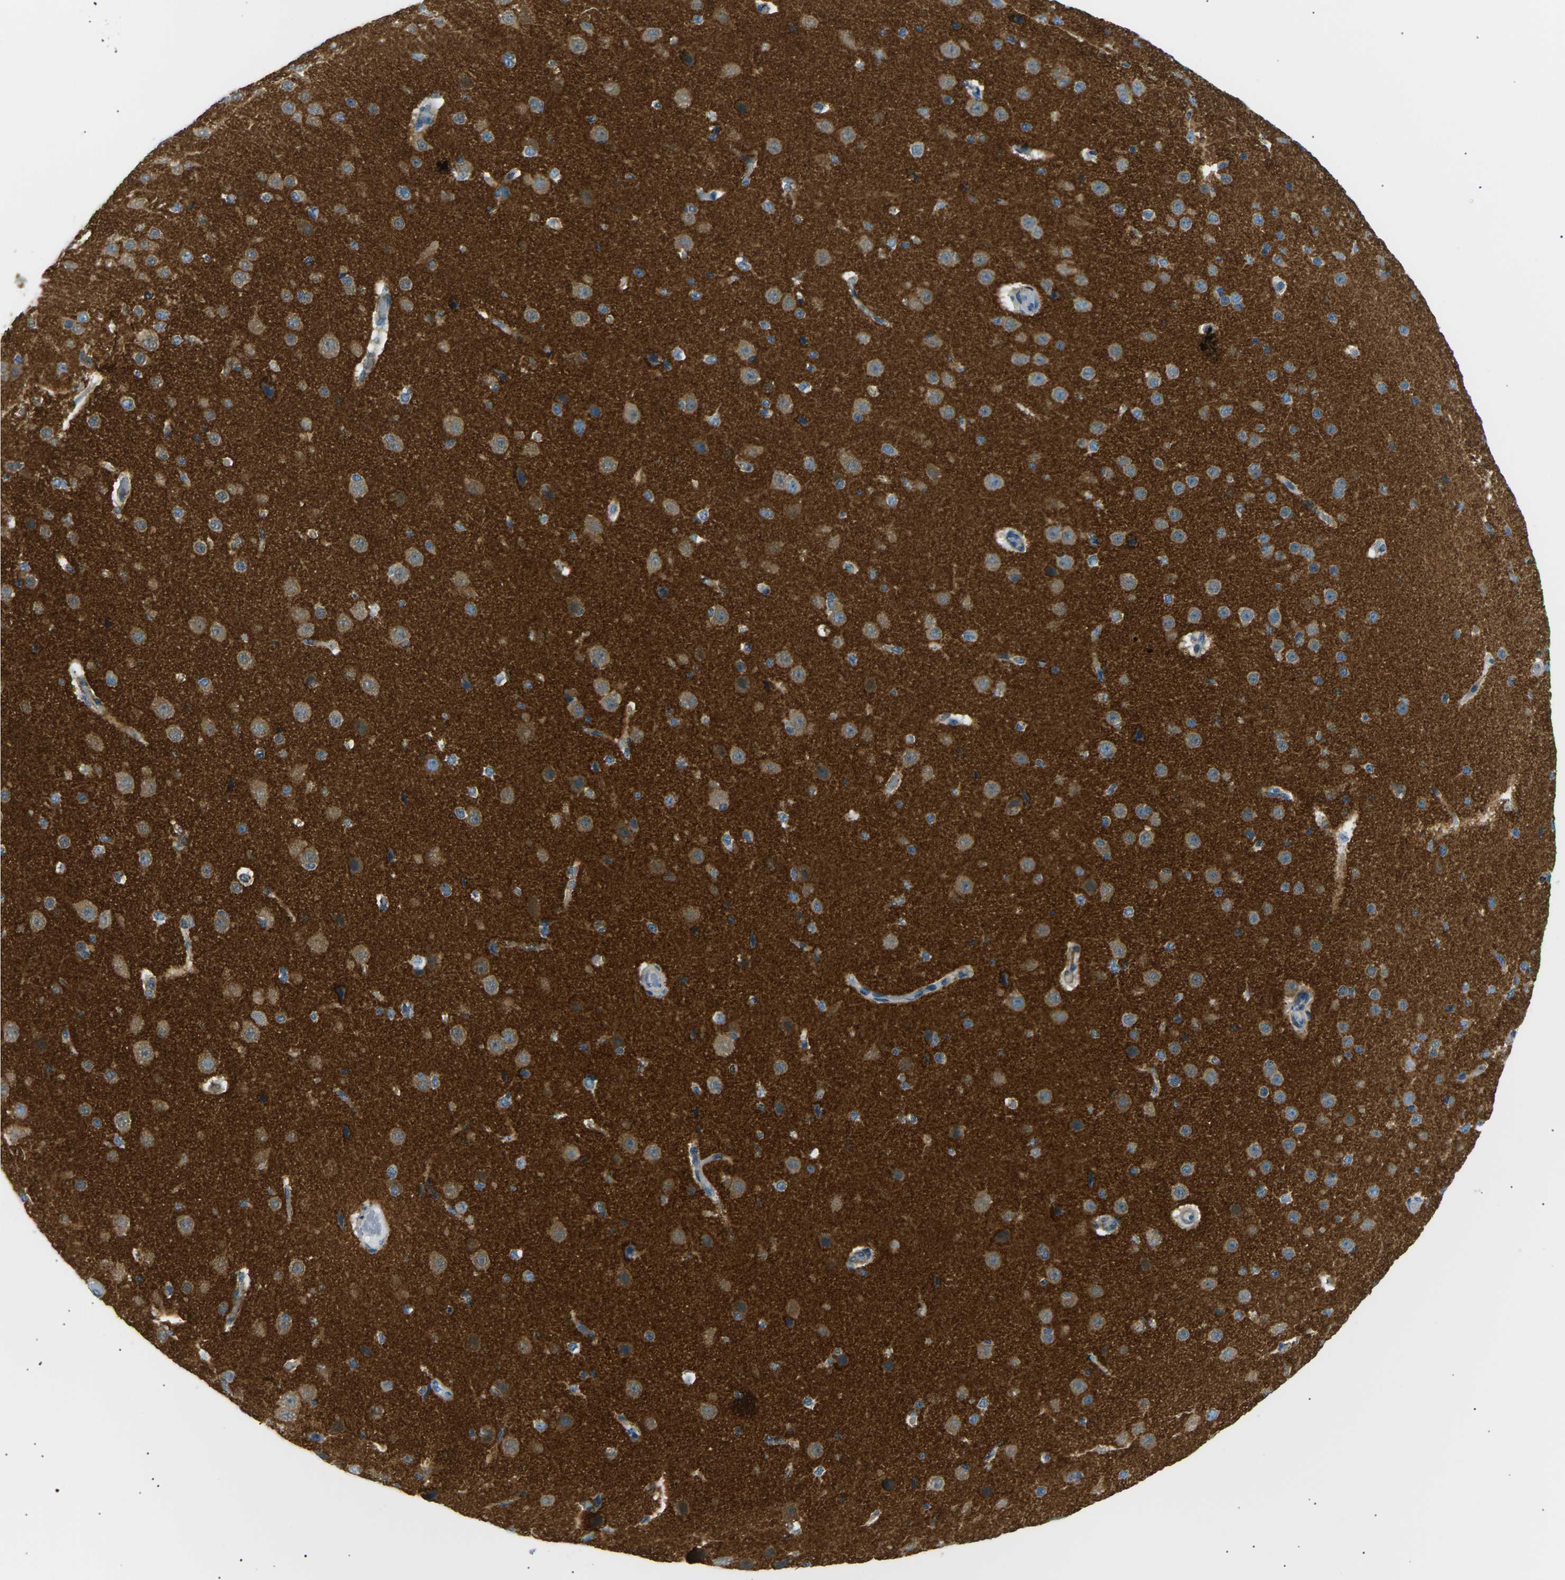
{"staining": {"intensity": "weak", "quantity": "25%-75%", "location": "cytoplasmic/membranous"}, "tissue": "cerebral cortex", "cell_type": "Endothelial cells", "image_type": "normal", "snomed": [{"axis": "morphology", "description": "Normal tissue, NOS"}, {"axis": "morphology", "description": "Developmental malformation"}, {"axis": "topography", "description": "Cerebral cortex"}], "caption": "High-magnification brightfield microscopy of unremarkable cerebral cortex stained with DAB (brown) and counterstained with hematoxylin (blue). endothelial cells exhibit weak cytoplasmic/membranous staining is appreciated in approximately25%-75% of cells.", "gene": "SEPTIN5", "patient": {"sex": "female", "age": 30}}